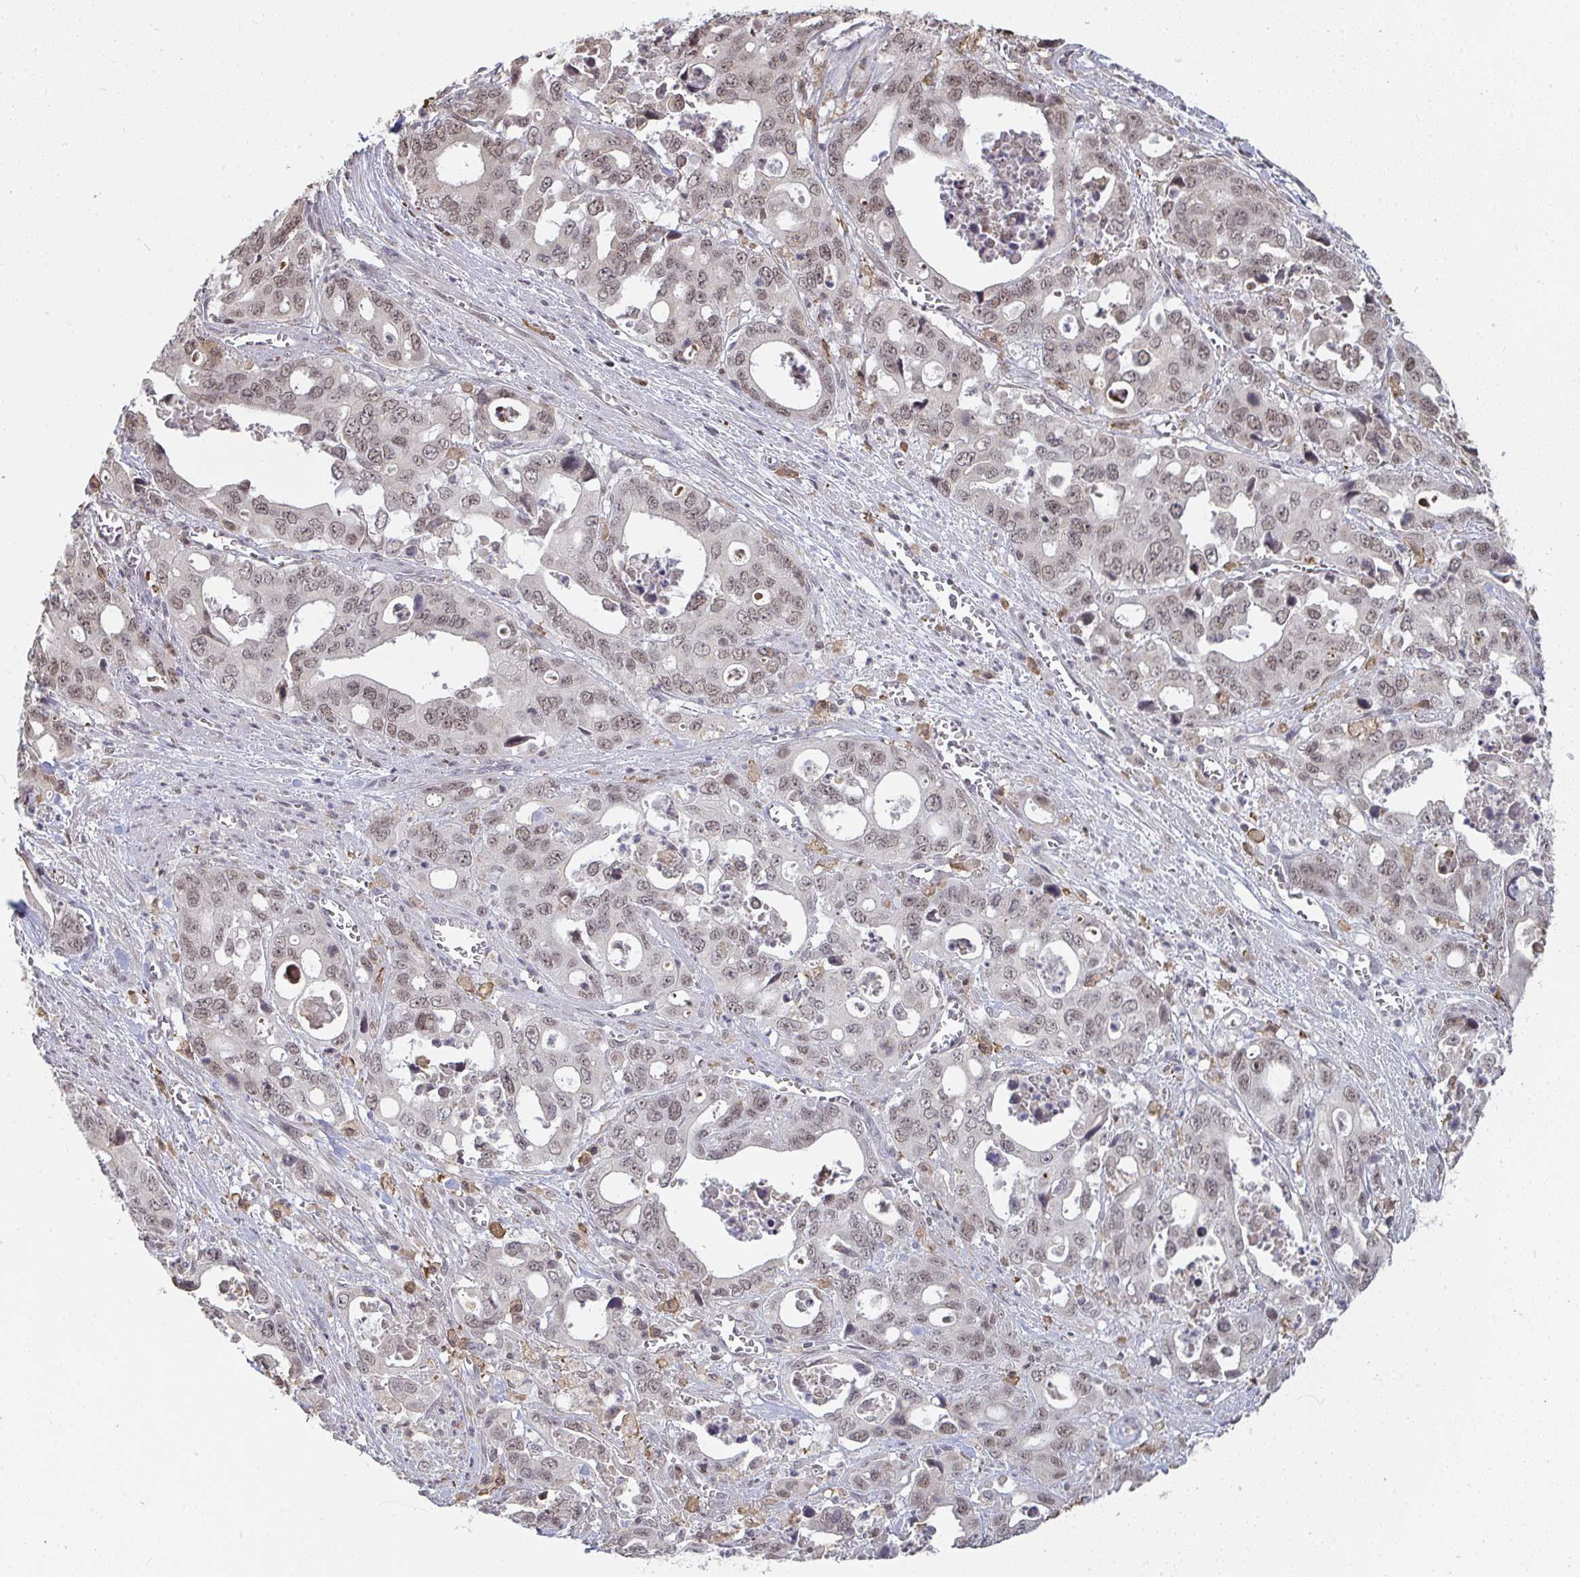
{"staining": {"intensity": "weak", "quantity": ">75%", "location": "nuclear"}, "tissue": "stomach cancer", "cell_type": "Tumor cells", "image_type": "cancer", "snomed": [{"axis": "morphology", "description": "Adenocarcinoma, NOS"}, {"axis": "topography", "description": "Stomach, upper"}], "caption": "Protein staining reveals weak nuclear positivity in approximately >75% of tumor cells in adenocarcinoma (stomach).", "gene": "SAP30", "patient": {"sex": "male", "age": 74}}